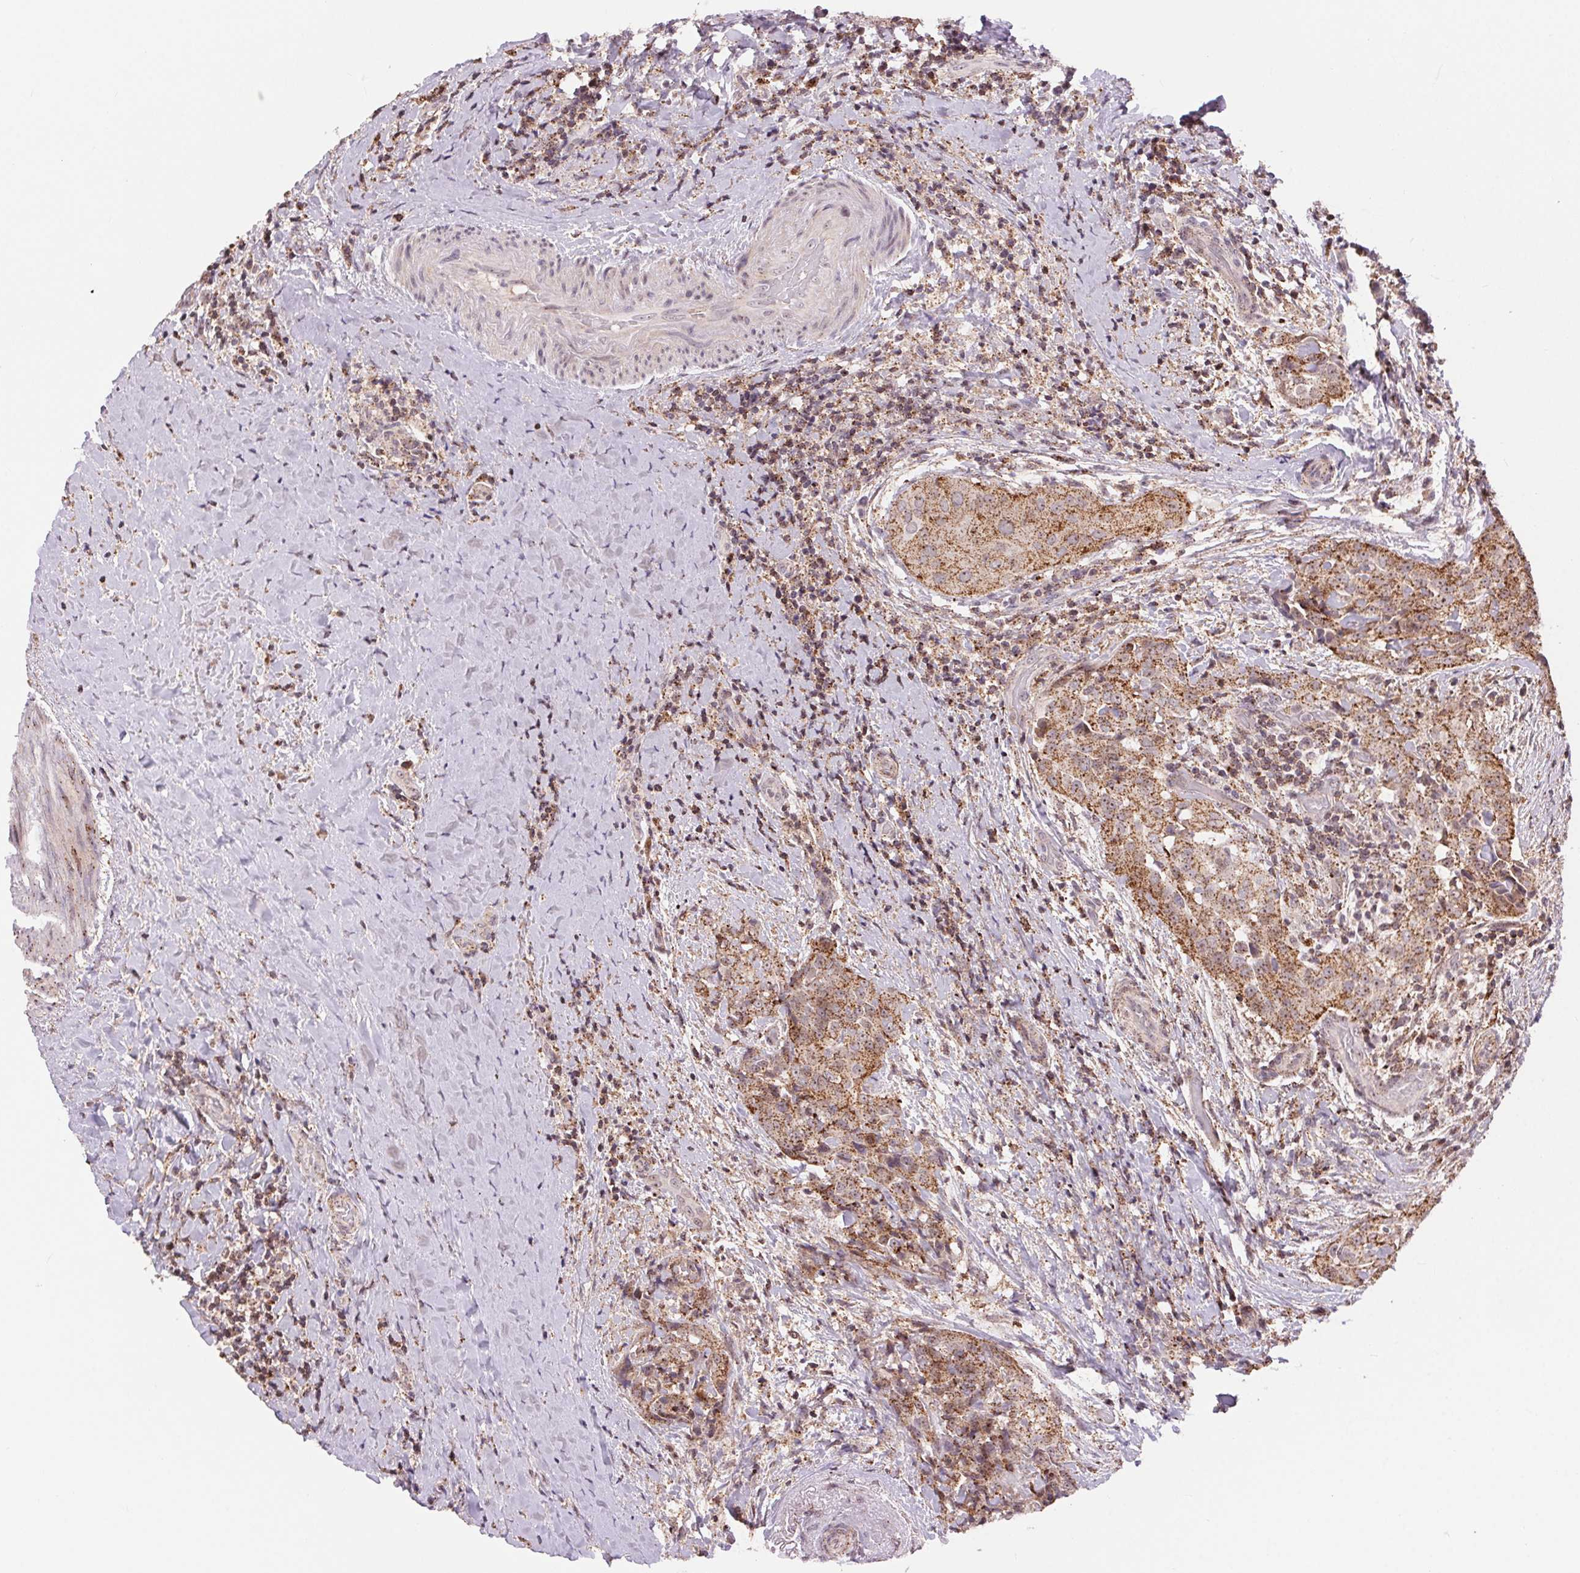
{"staining": {"intensity": "moderate", "quantity": ">75%", "location": "cytoplasmic/membranous"}, "tissue": "thyroid cancer", "cell_type": "Tumor cells", "image_type": "cancer", "snomed": [{"axis": "morphology", "description": "Papillary adenocarcinoma, NOS"}, {"axis": "morphology", "description": "Papillary adenoma metastatic"}, {"axis": "topography", "description": "Thyroid gland"}], "caption": "An IHC micrograph of tumor tissue is shown. Protein staining in brown labels moderate cytoplasmic/membranous positivity in thyroid cancer (papillary adenoma metastatic) within tumor cells.", "gene": "CHMP4B", "patient": {"sex": "female", "age": 50}}